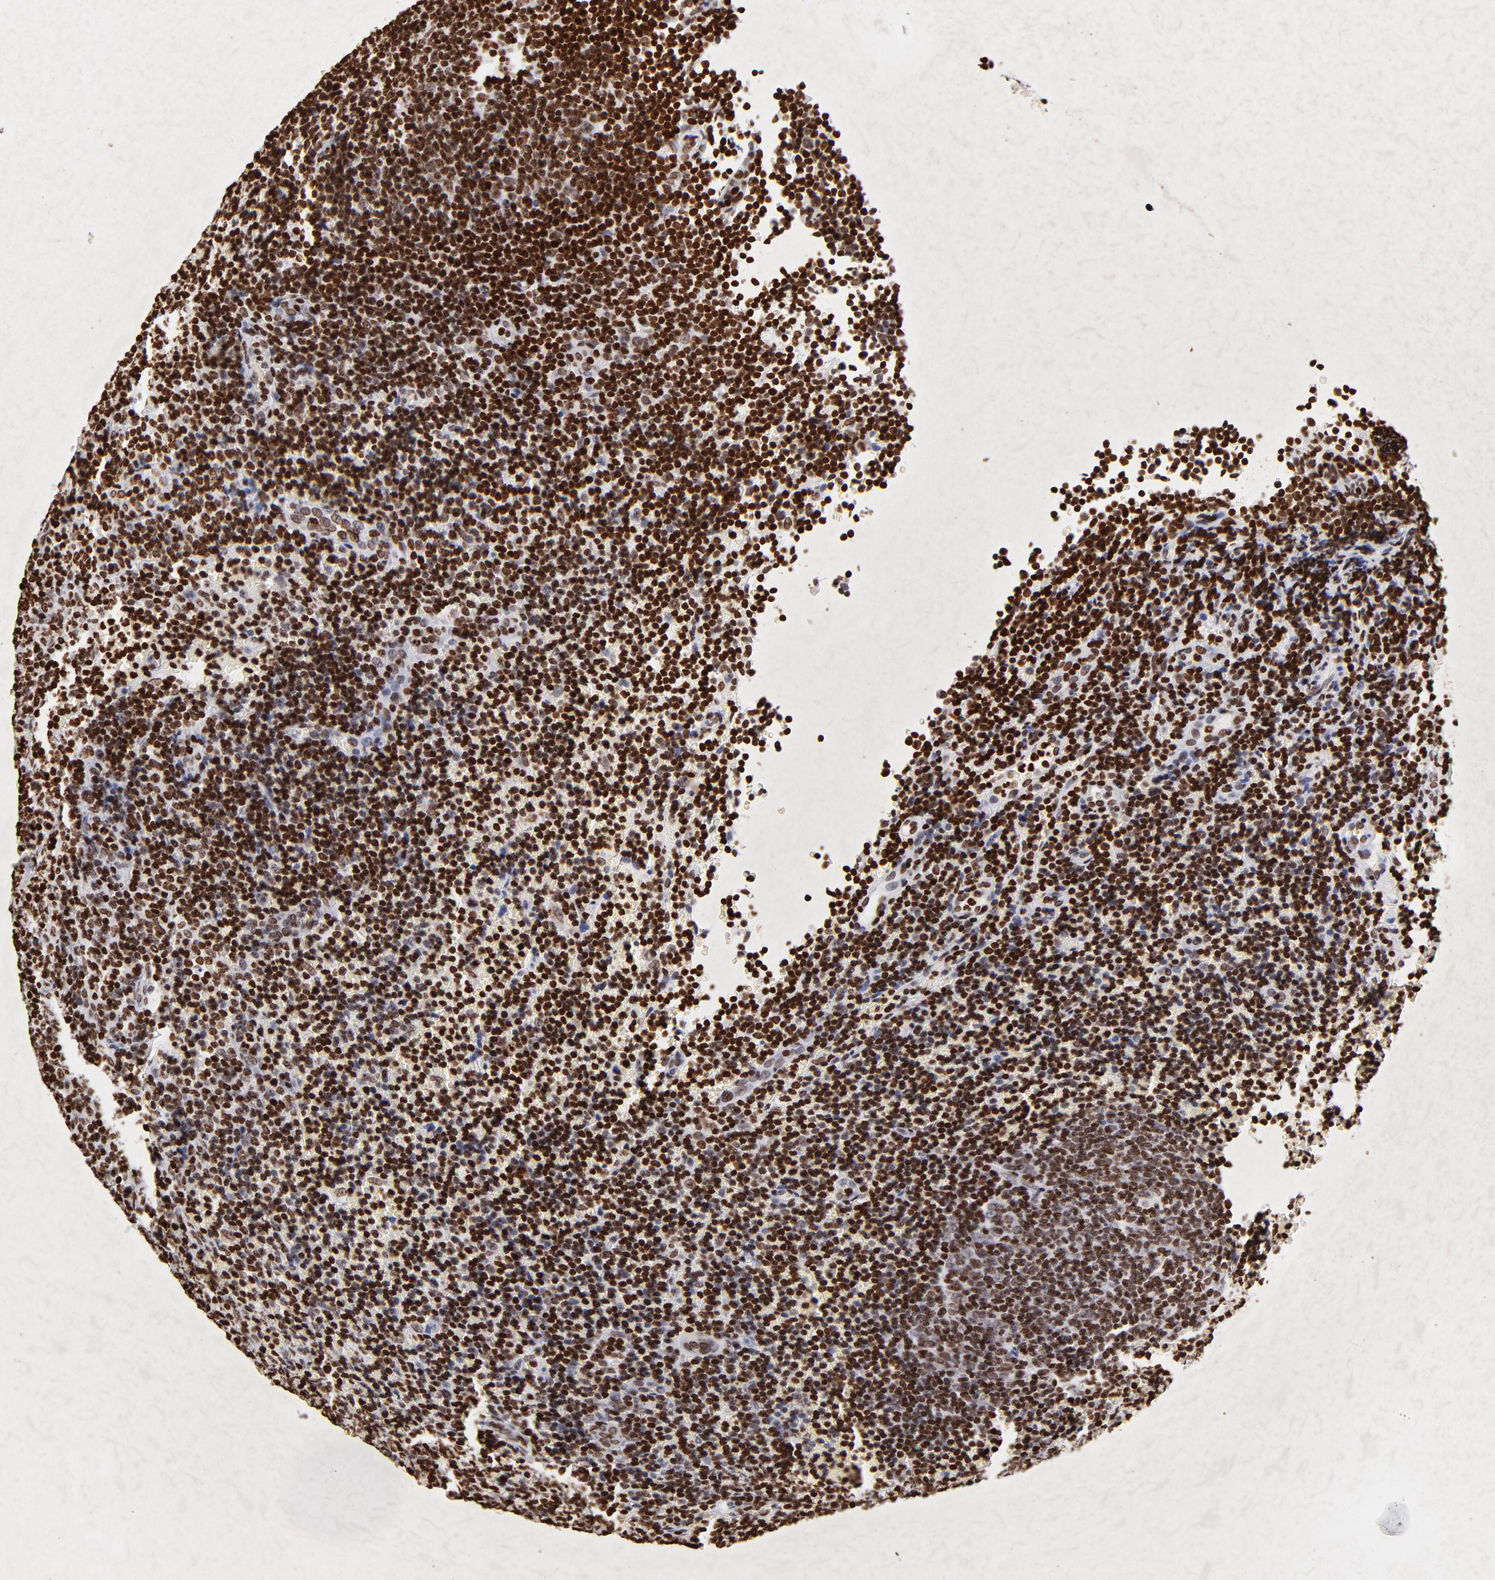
{"staining": {"intensity": "strong", "quantity": ">75%", "location": "nuclear"}, "tissue": "lymphoma", "cell_type": "Tumor cells", "image_type": "cancer", "snomed": [{"axis": "morphology", "description": "Malignant lymphoma, non-Hodgkin's type, Low grade"}, {"axis": "topography", "description": "Lymph node"}], "caption": "Strong nuclear expression is identified in approximately >75% of tumor cells in malignant lymphoma, non-Hodgkin's type (low-grade).", "gene": "FBH1", "patient": {"sex": "male", "age": 74}}